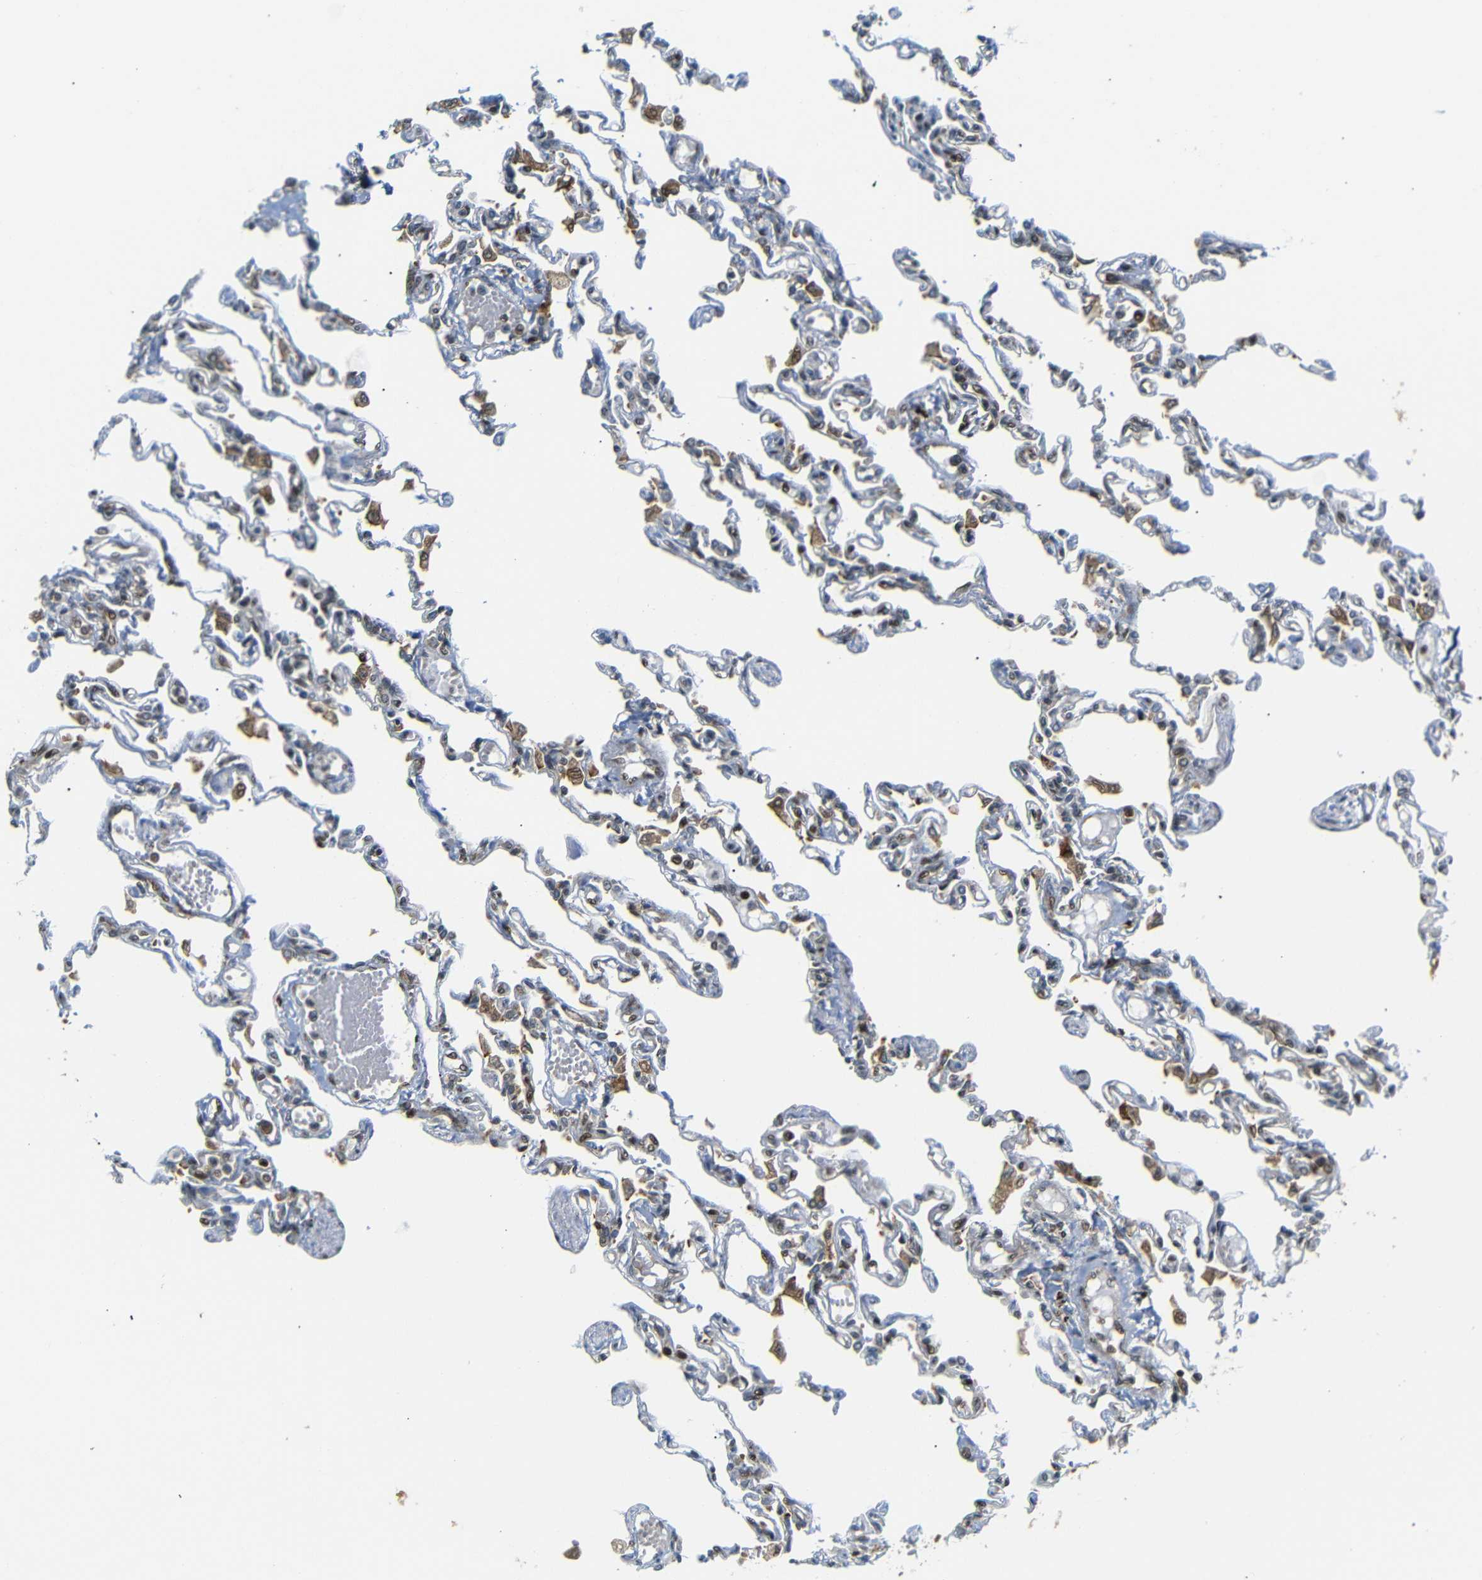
{"staining": {"intensity": "strong", "quantity": "<25%", "location": "nuclear"}, "tissue": "lung", "cell_type": "Alveolar cells", "image_type": "normal", "snomed": [{"axis": "morphology", "description": "Normal tissue, NOS"}, {"axis": "topography", "description": "Lung"}], "caption": "Lung stained with a brown dye shows strong nuclear positive staining in about <25% of alveolar cells.", "gene": "SPCS2", "patient": {"sex": "male", "age": 21}}